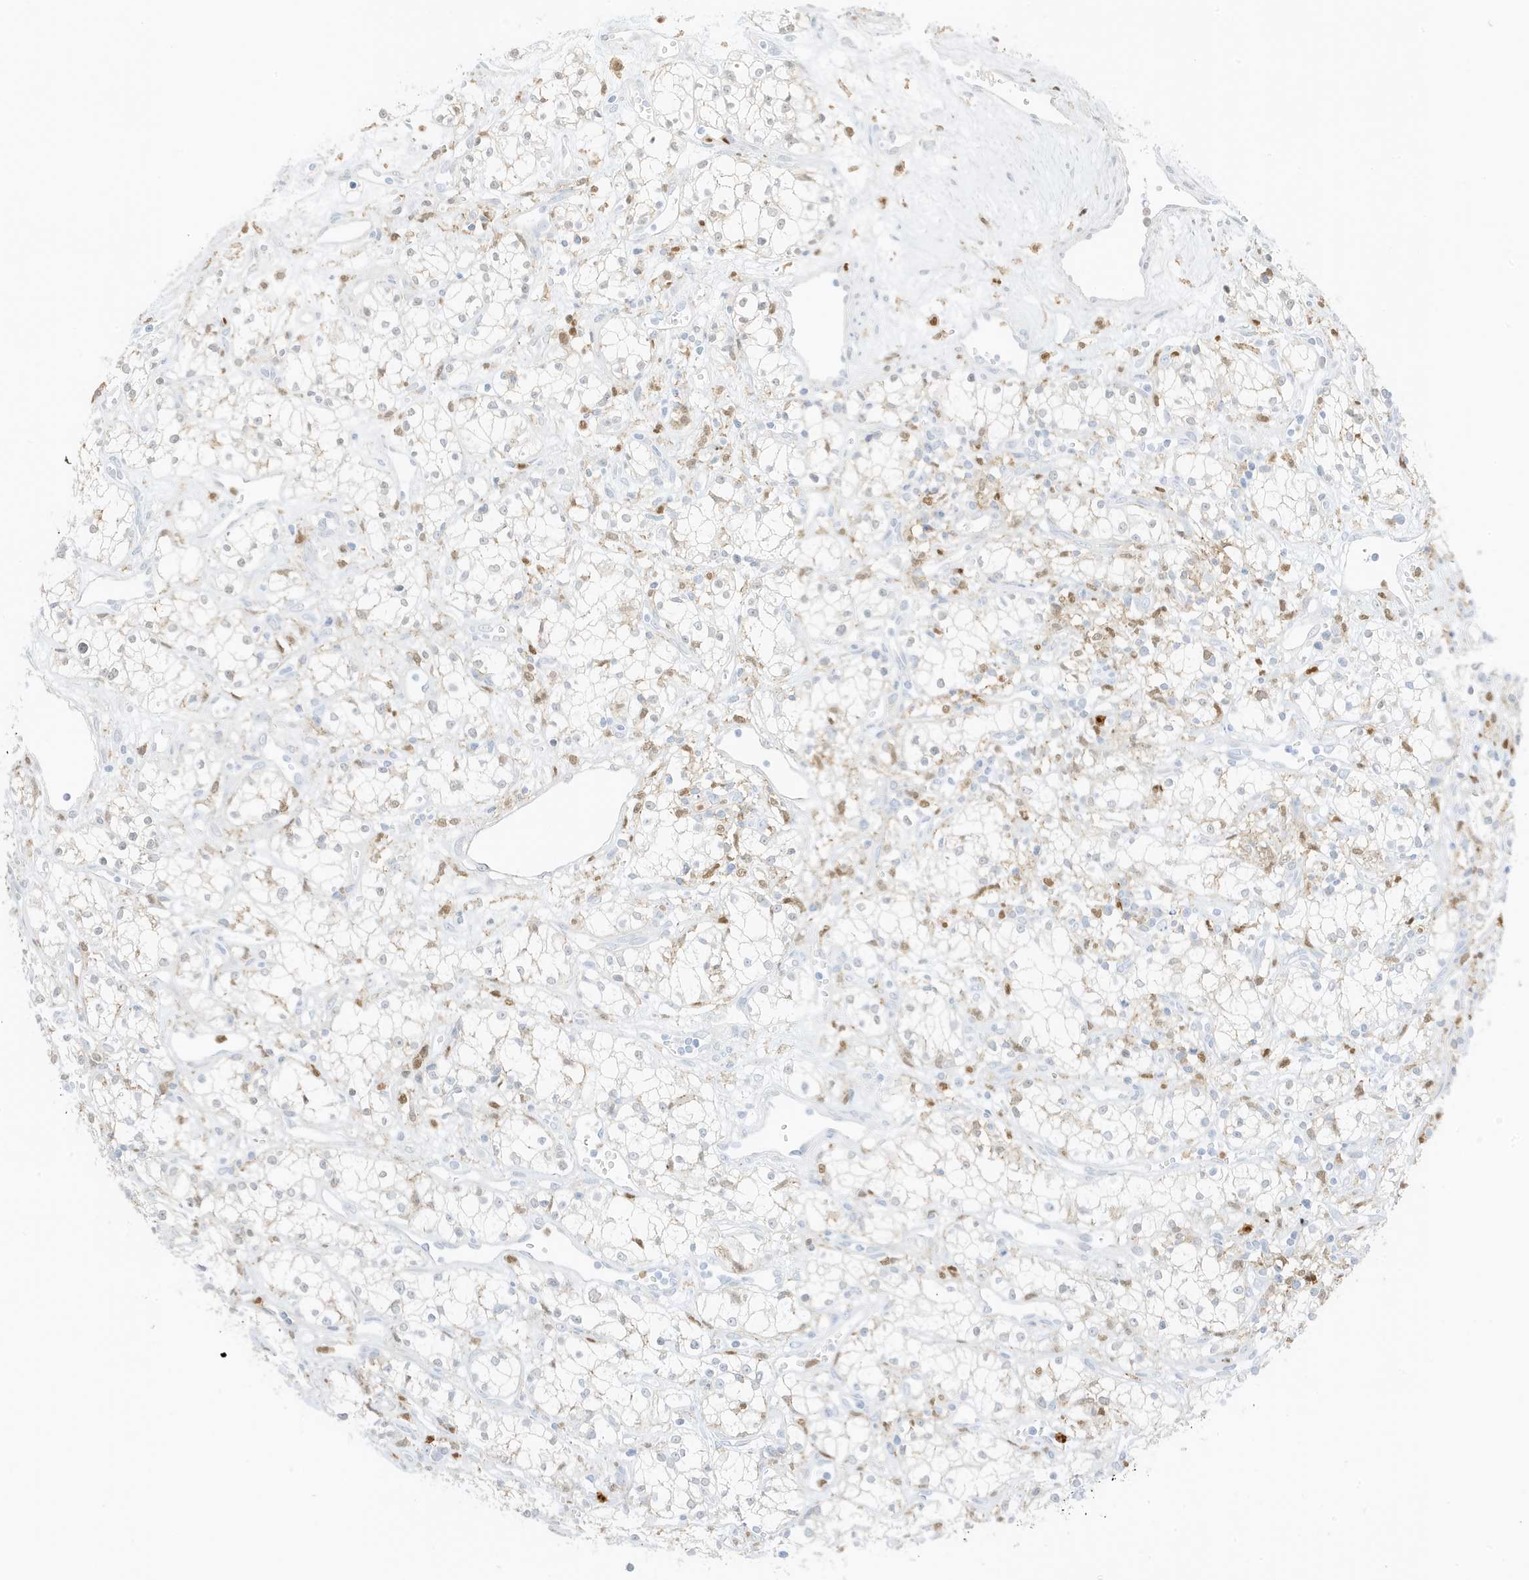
{"staining": {"intensity": "negative", "quantity": "none", "location": "none"}, "tissue": "renal cancer", "cell_type": "Tumor cells", "image_type": "cancer", "snomed": [{"axis": "morphology", "description": "Adenocarcinoma, NOS"}, {"axis": "topography", "description": "Kidney"}], "caption": "Image shows no significant protein positivity in tumor cells of renal adenocarcinoma.", "gene": "GCA", "patient": {"sex": "male", "age": 59}}